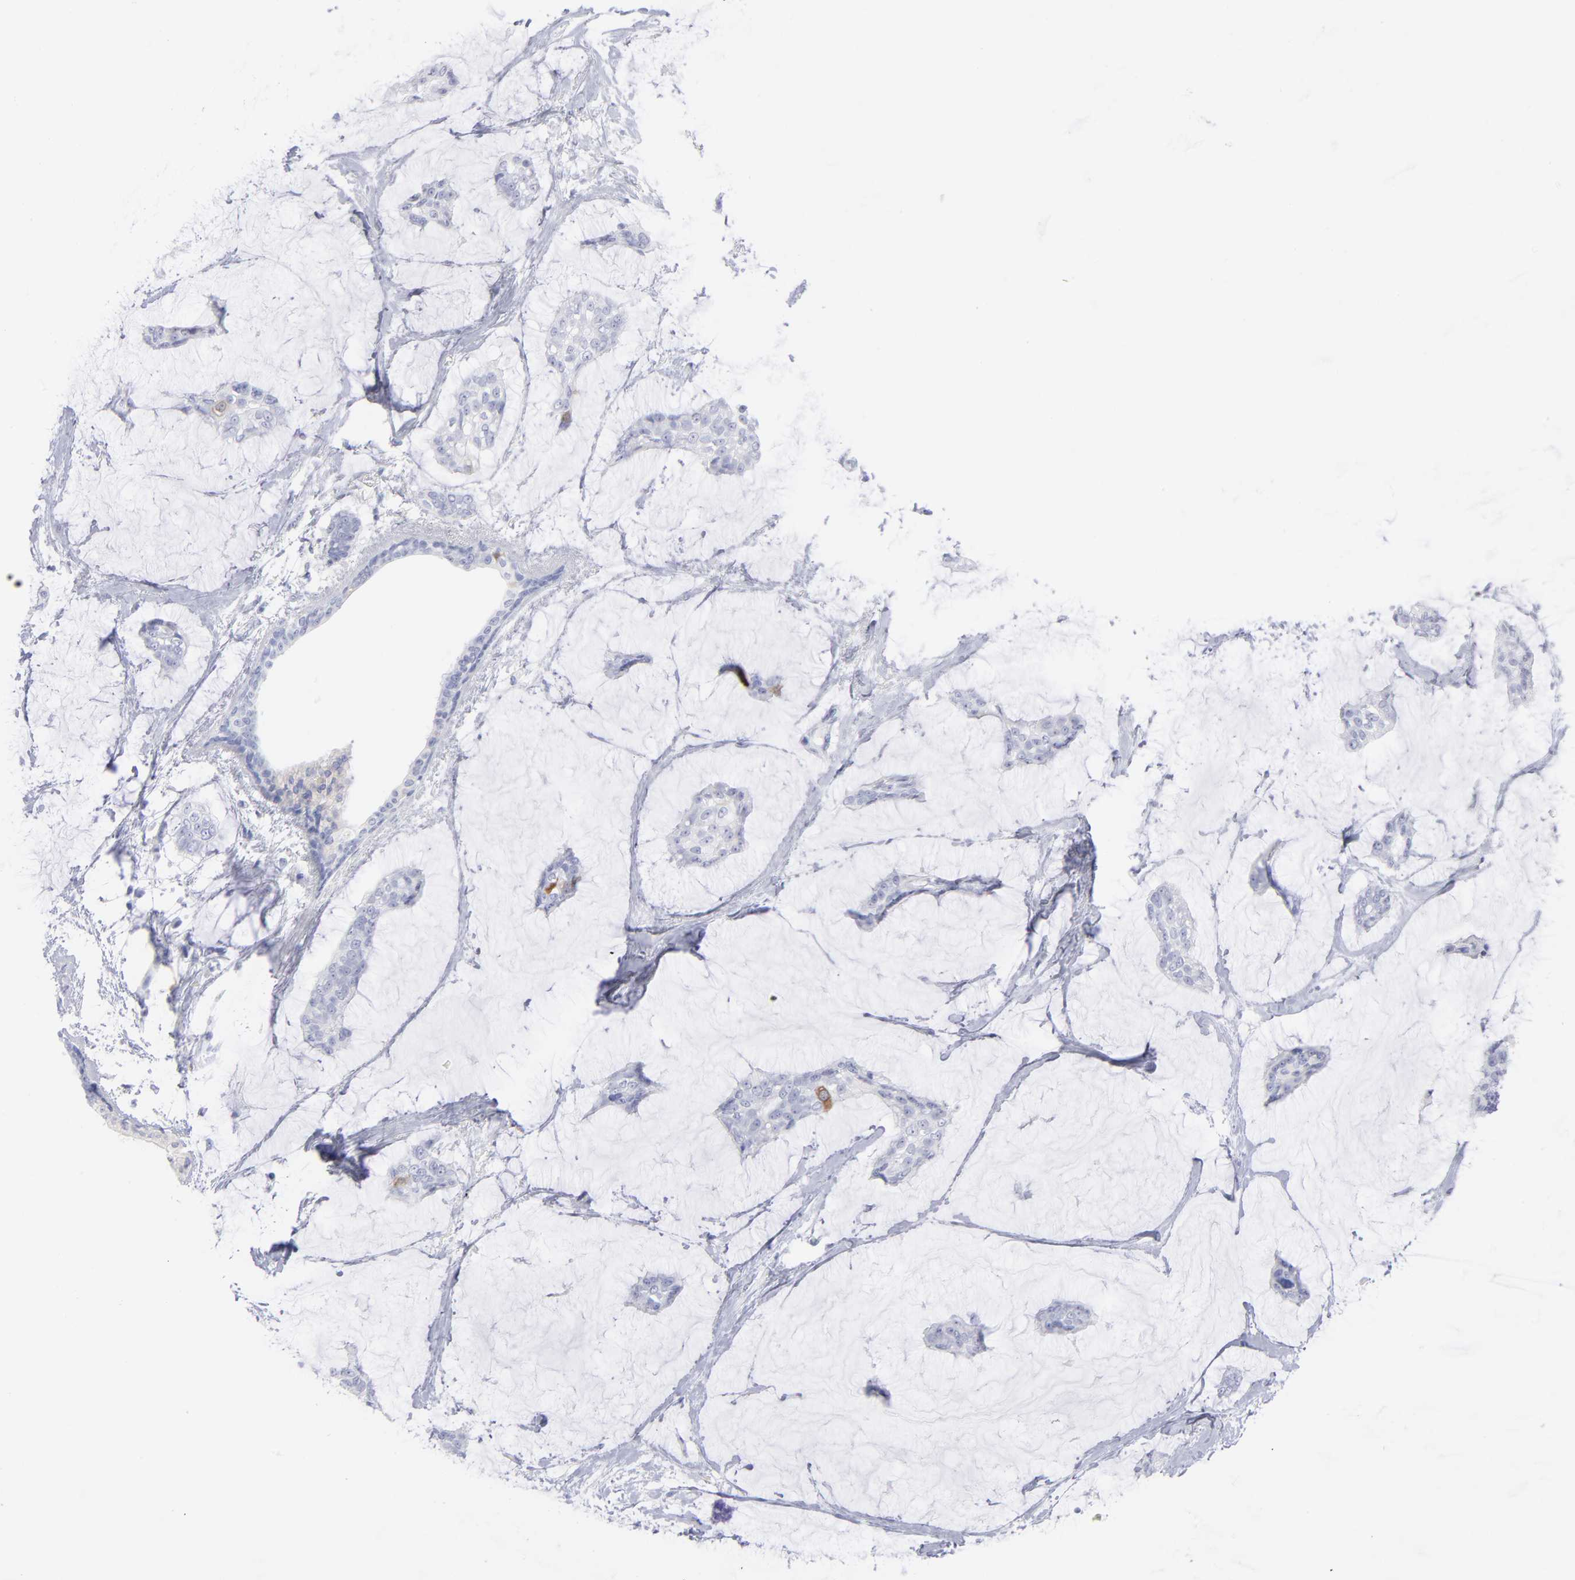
{"staining": {"intensity": "moderate", "quantity": "<25%", "location": "cytoplasmic/membranous"}, "tissue": "breast cancer", "cell_type": "Tumor cells", "image_type": "cancer", "snomed": [{"axis": "morphology", "description": "Duct carcinoma"}, {"axis": "topography", "description": "Breast"}], "caption": "Tumor cells display moderate cytoplasmic/membranous expression in approximately <25% of cells in breast cancer. The staining was performed using DAB (3,3'-diaminobenzidine) to visualize the protein expression in brown, while the nuclei were stained in blue with hematoxylin (Magnification: 20x).", "gene": "CCNB1", "patient": {"sex": "female", "age": 93}}